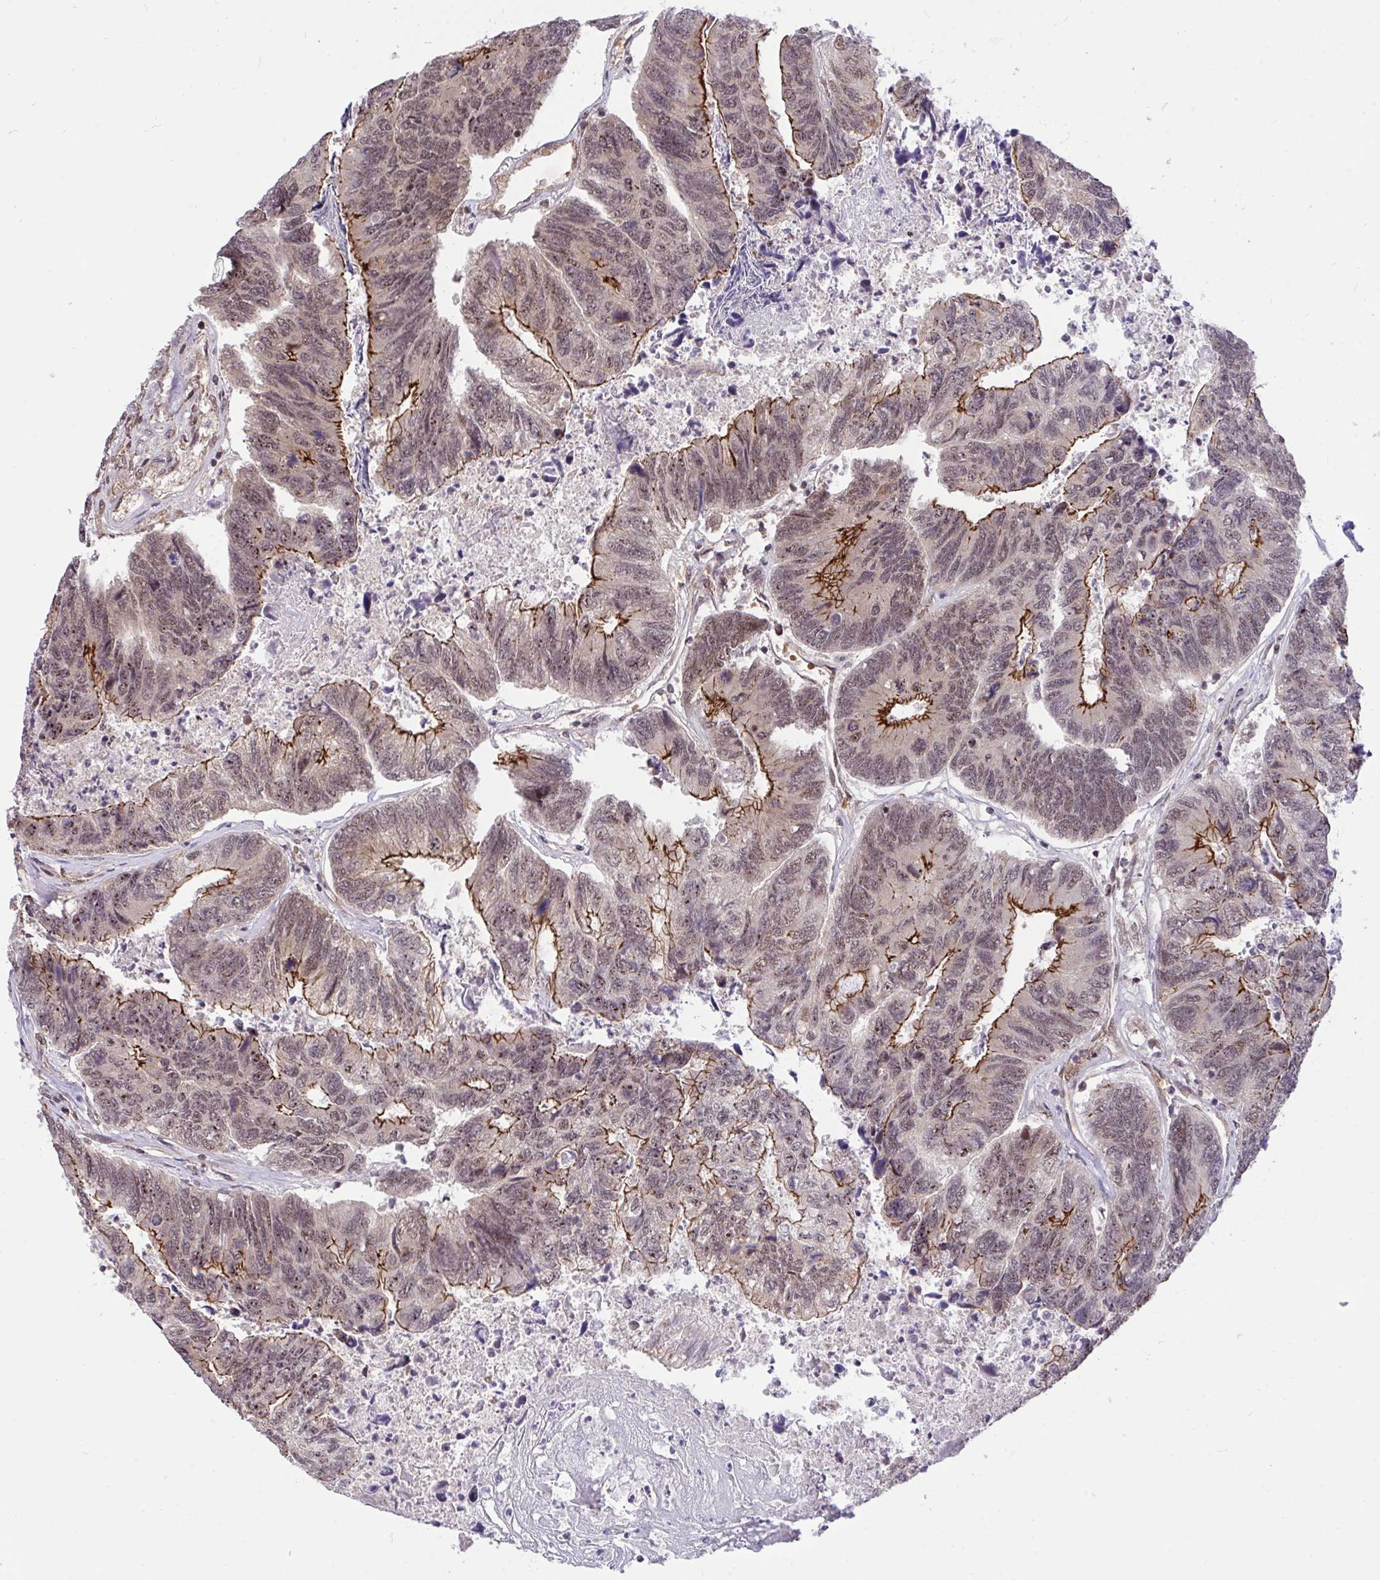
{"staining": {"intensity": "moderate", "quantity": ">75%", "location": "cytoplasmic/membranous,nuclear"}, "tissue": "colorectal cancer", "cell_type": "Tumor cells", "image_type": "cancer", "snomed": [{"axis": "morphology", "description": "Adenocarcinoma, NOS"}, {"axis": "topography", "description": "Colon"}], "caption": "Immunohistochemistry (IHC) histopathology image of colorectal cancer (adenocarcinoma) stained for a protein (brown), which reveals medium levels of moderate cytoplasmic/membranous and nuclear staining in about >75% of tumor cells.", "gene": "PPP1CA", "patient": {"sex": "female", "age": 67}}